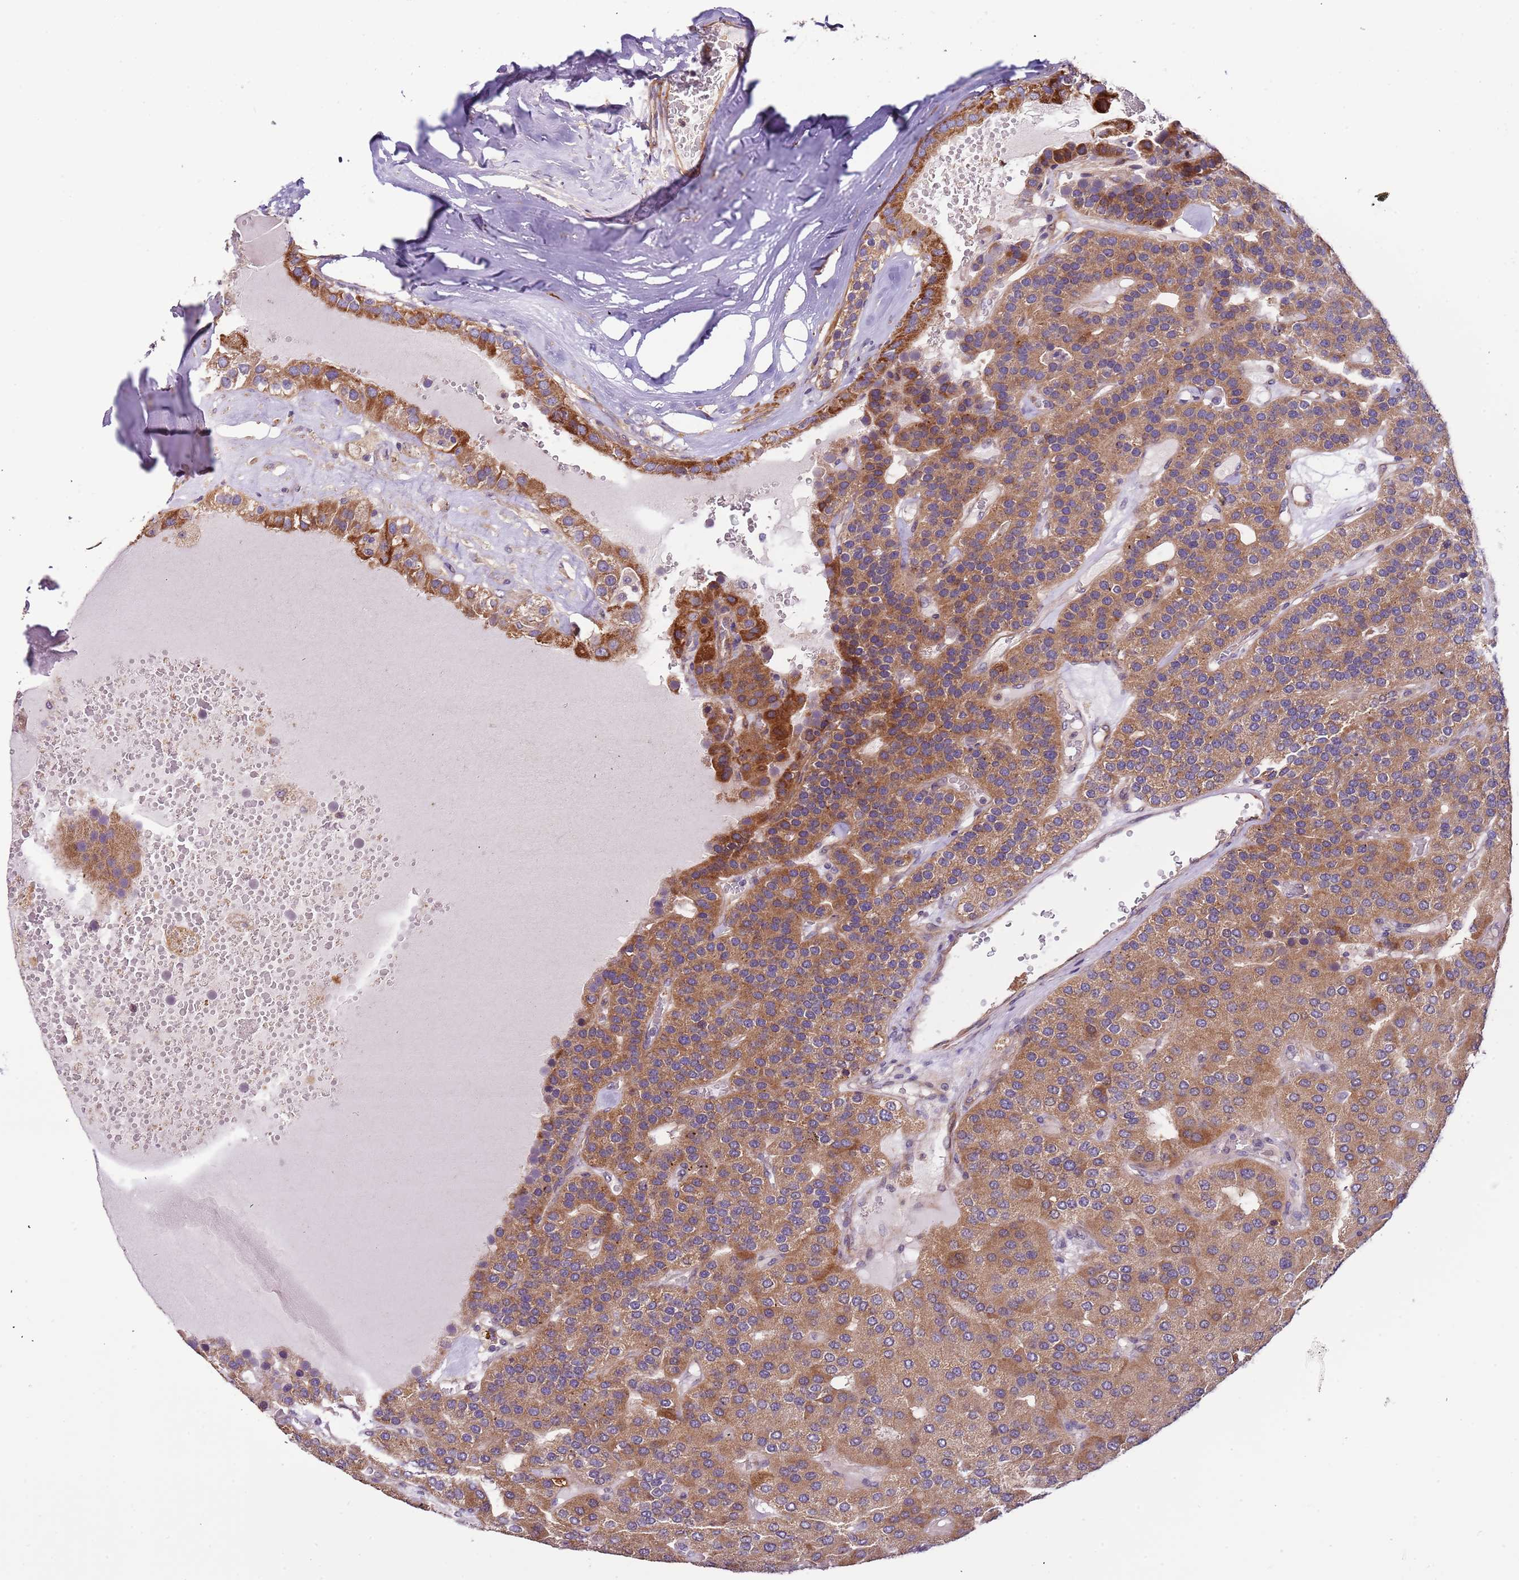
{"staining": {"intensity": "moderate", "quantity": ">75%", "location": "cytoplasmic/membranous"}, "tissue": "parathyroid gland", "cell_type": "Glandular cells", "image_type": "normal", "snomed": [{"axis": "morphology", "description": "Normal tissue, NOS"}, {"axis": "morphology", "description": "Adenoma, NOS"}, {"axis": "topography", "description": "Parathyroid gland"}], "caption": "Human parathyroid gland stained with a brown dye shows moderate cytoplasmic/membranous positive staining in approximately >75% of glandular cells.", "gene": "LAMB4", "patient": {"sex": "female", "age": 86}}